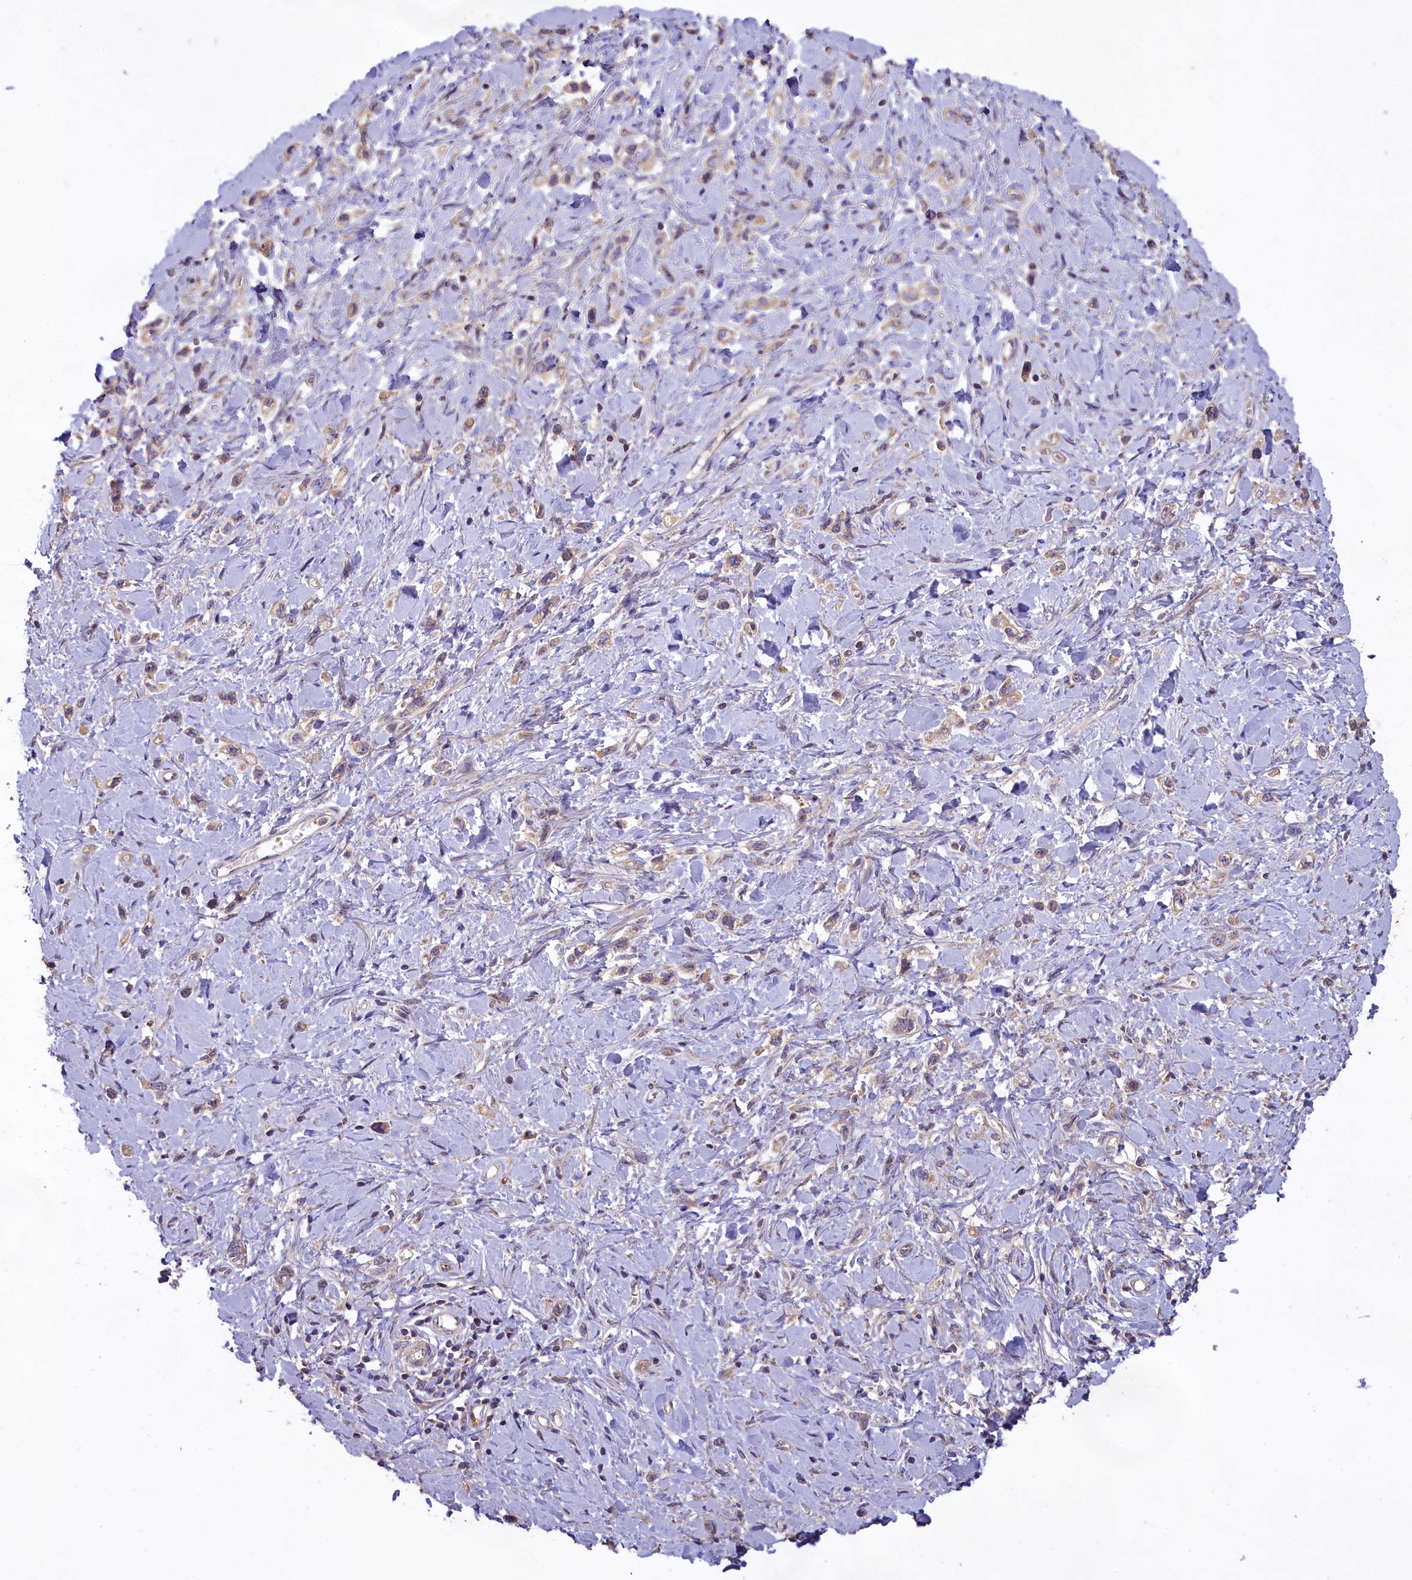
{"staining": {"intensity": "weak", "quantity": "<25%", "location": "cytoplasmic/membranous"}, "tissue": "stomach cancer", "cell_type": "Tumor cells", "image_type": "cancer", "snomed": [{"axis": "morphology", "description": "Adenocarcinoma, NOS"}, {"axis": "topography", "description": "Stomach"}], "caption": "Tumor cells are negative for brown protein staining in adenocarcinoma (stomach).", "gene": "MEMO1", "patient": {"sex": "female", "age": 65}}